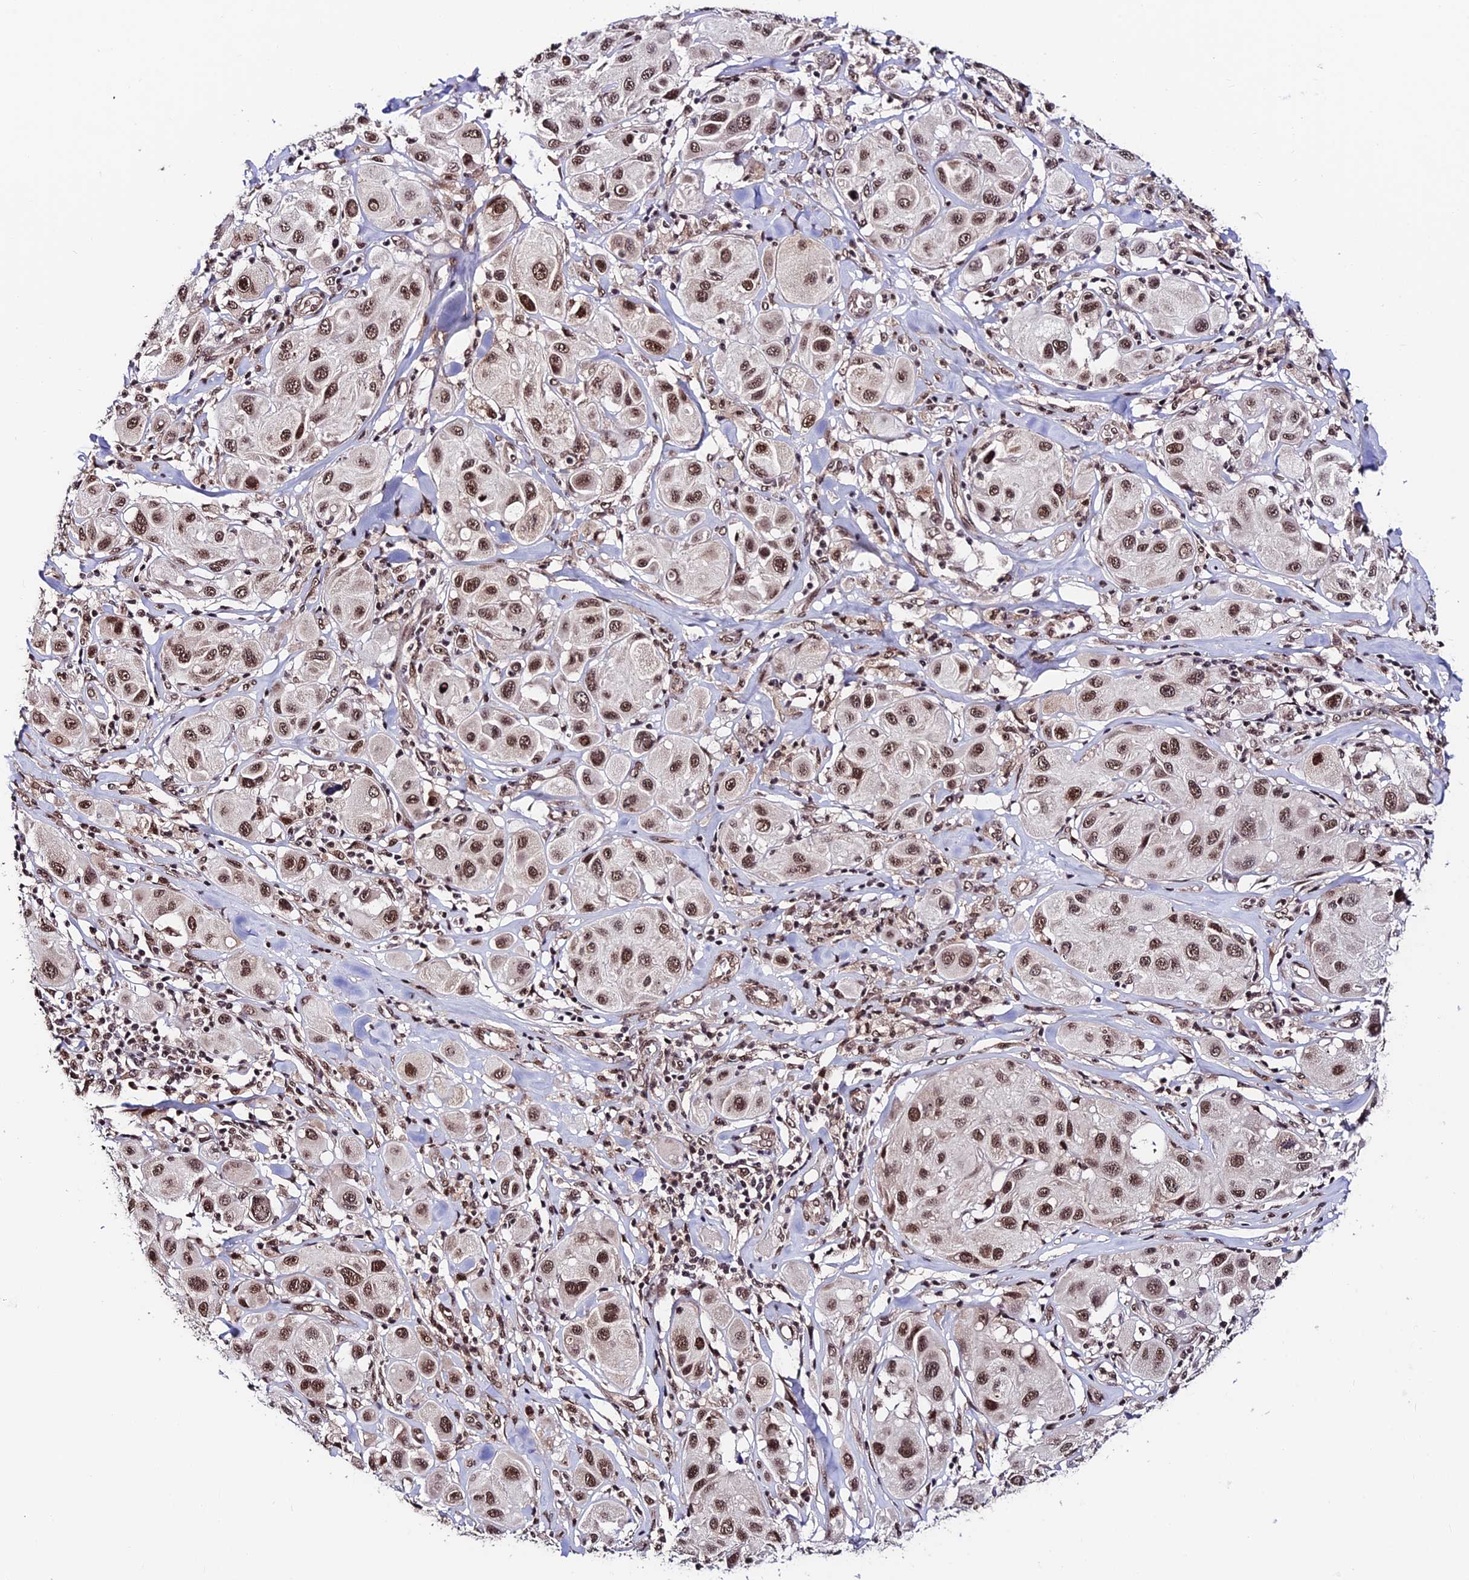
{"staining": {"intensity": "strong", "quantity": ">75%", "location": "nuclear"}, "tissue": "melanoma", "cell_type": "Tumor cells", "image_type": "cancer", "snomed": [{"axis": "morphology", "description": "Malignant melanoma, Metastatic site"}, {"axis": "topography", "description": "Skin"}], "caption": "IHC histopathology image of melanoma stained for a protein (brown), which exhibits high levels of strong nuclear expression in about >75% of tumor cells.", "gene": "RBM42", "patient": {"sex": "male", "age": 41}}